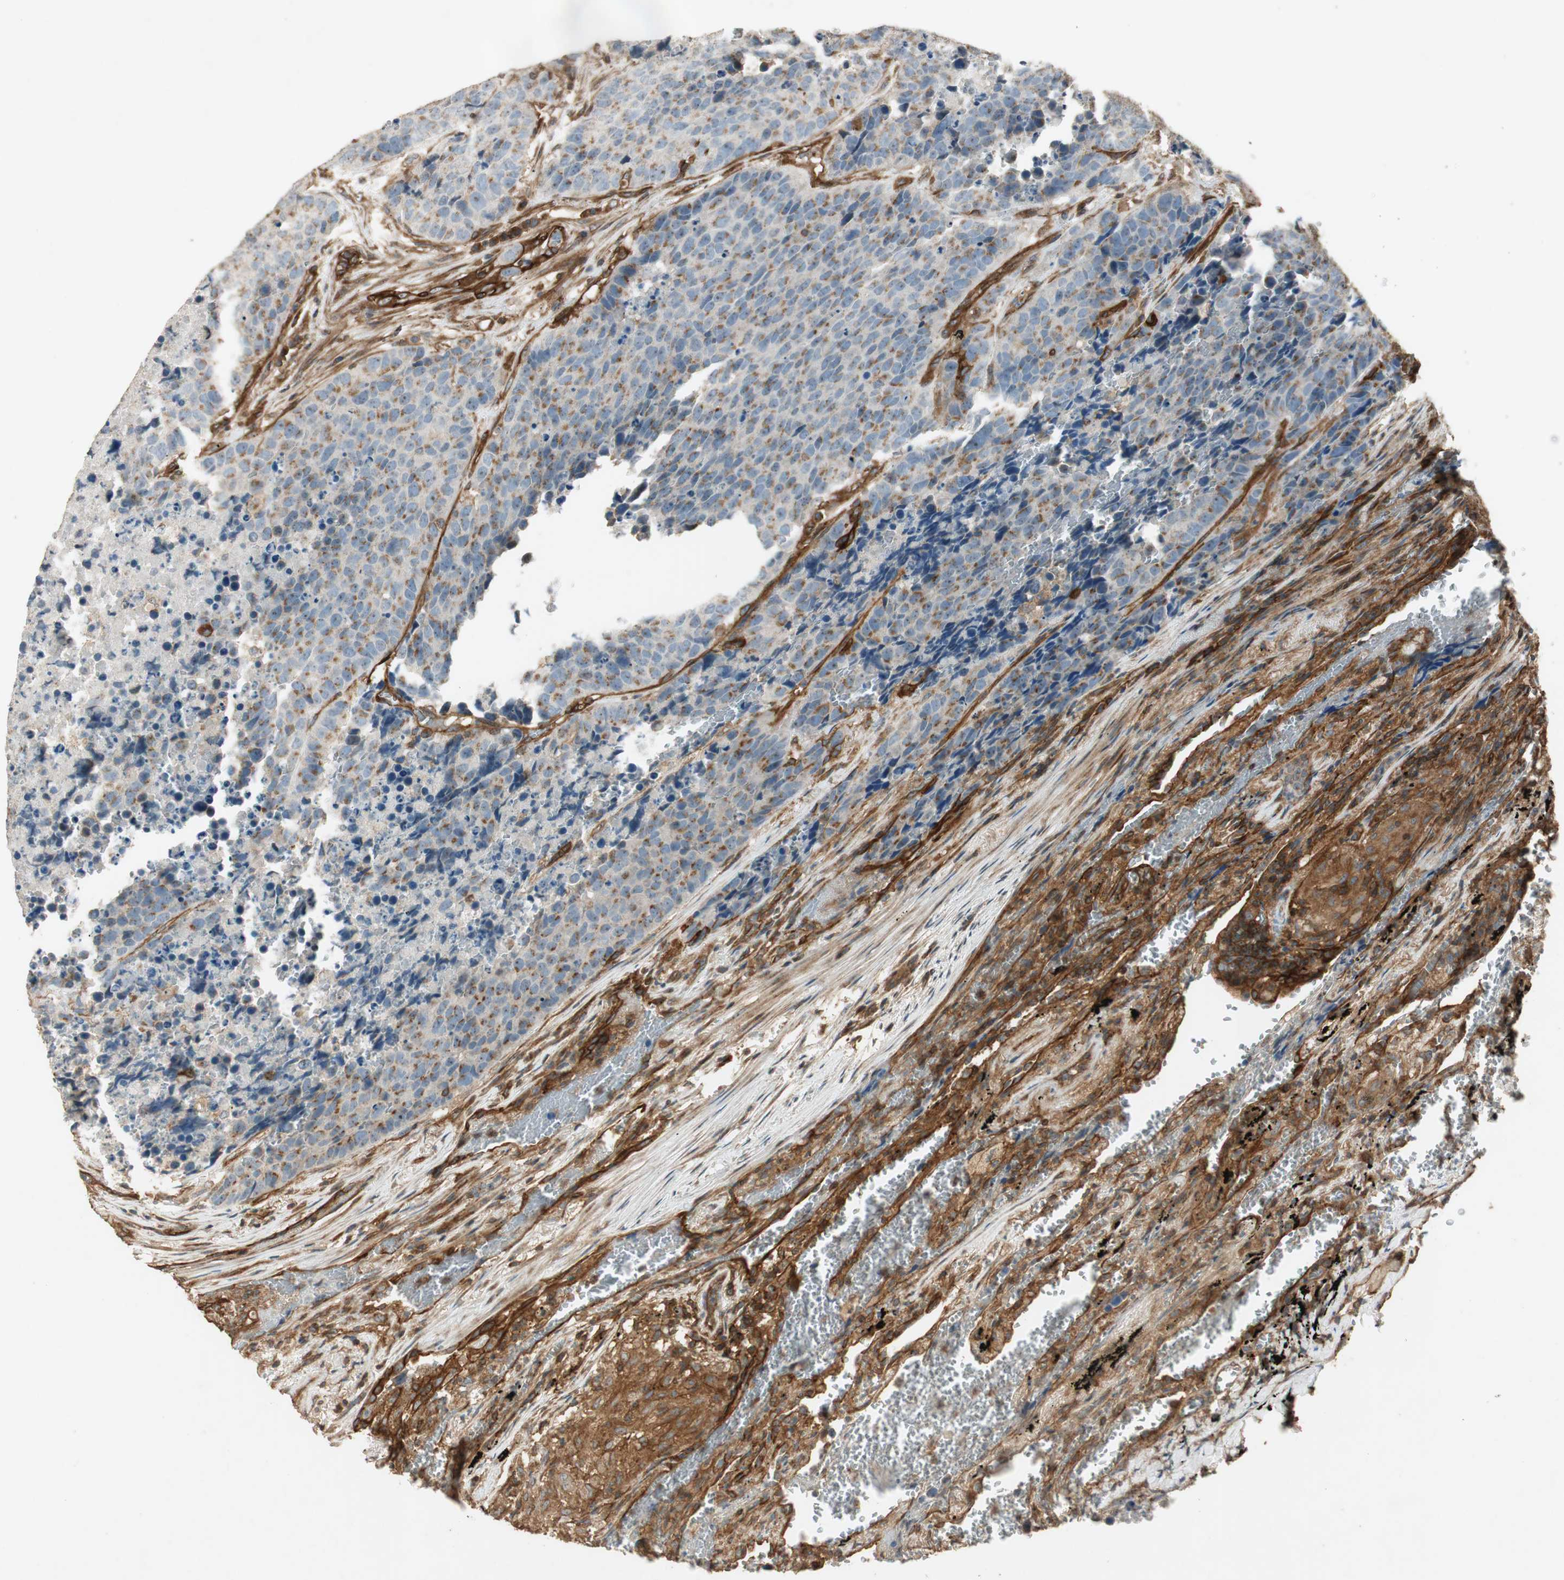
{"staining": {"intensity": "moderate", "quantity": "25%-75%", "location": "cytoplasmic/membranous"}, "tissue": "carcinoid", "cell_type": "Tumor cells", "image_type": "cancer", "snomed": [{"axis": "morphology", "description": "Carcinoid, malignant, NOS"}, {"axis": "topography", "description": "Lung"}], "caption": "IHC of human carcinoid shows medium levels of moderate cytoplasmic/membranous staining in approximately 25%-75% of tumor cells.", "gene": "BTN3A3", "patient": {"sex": "male", "age": 60}}